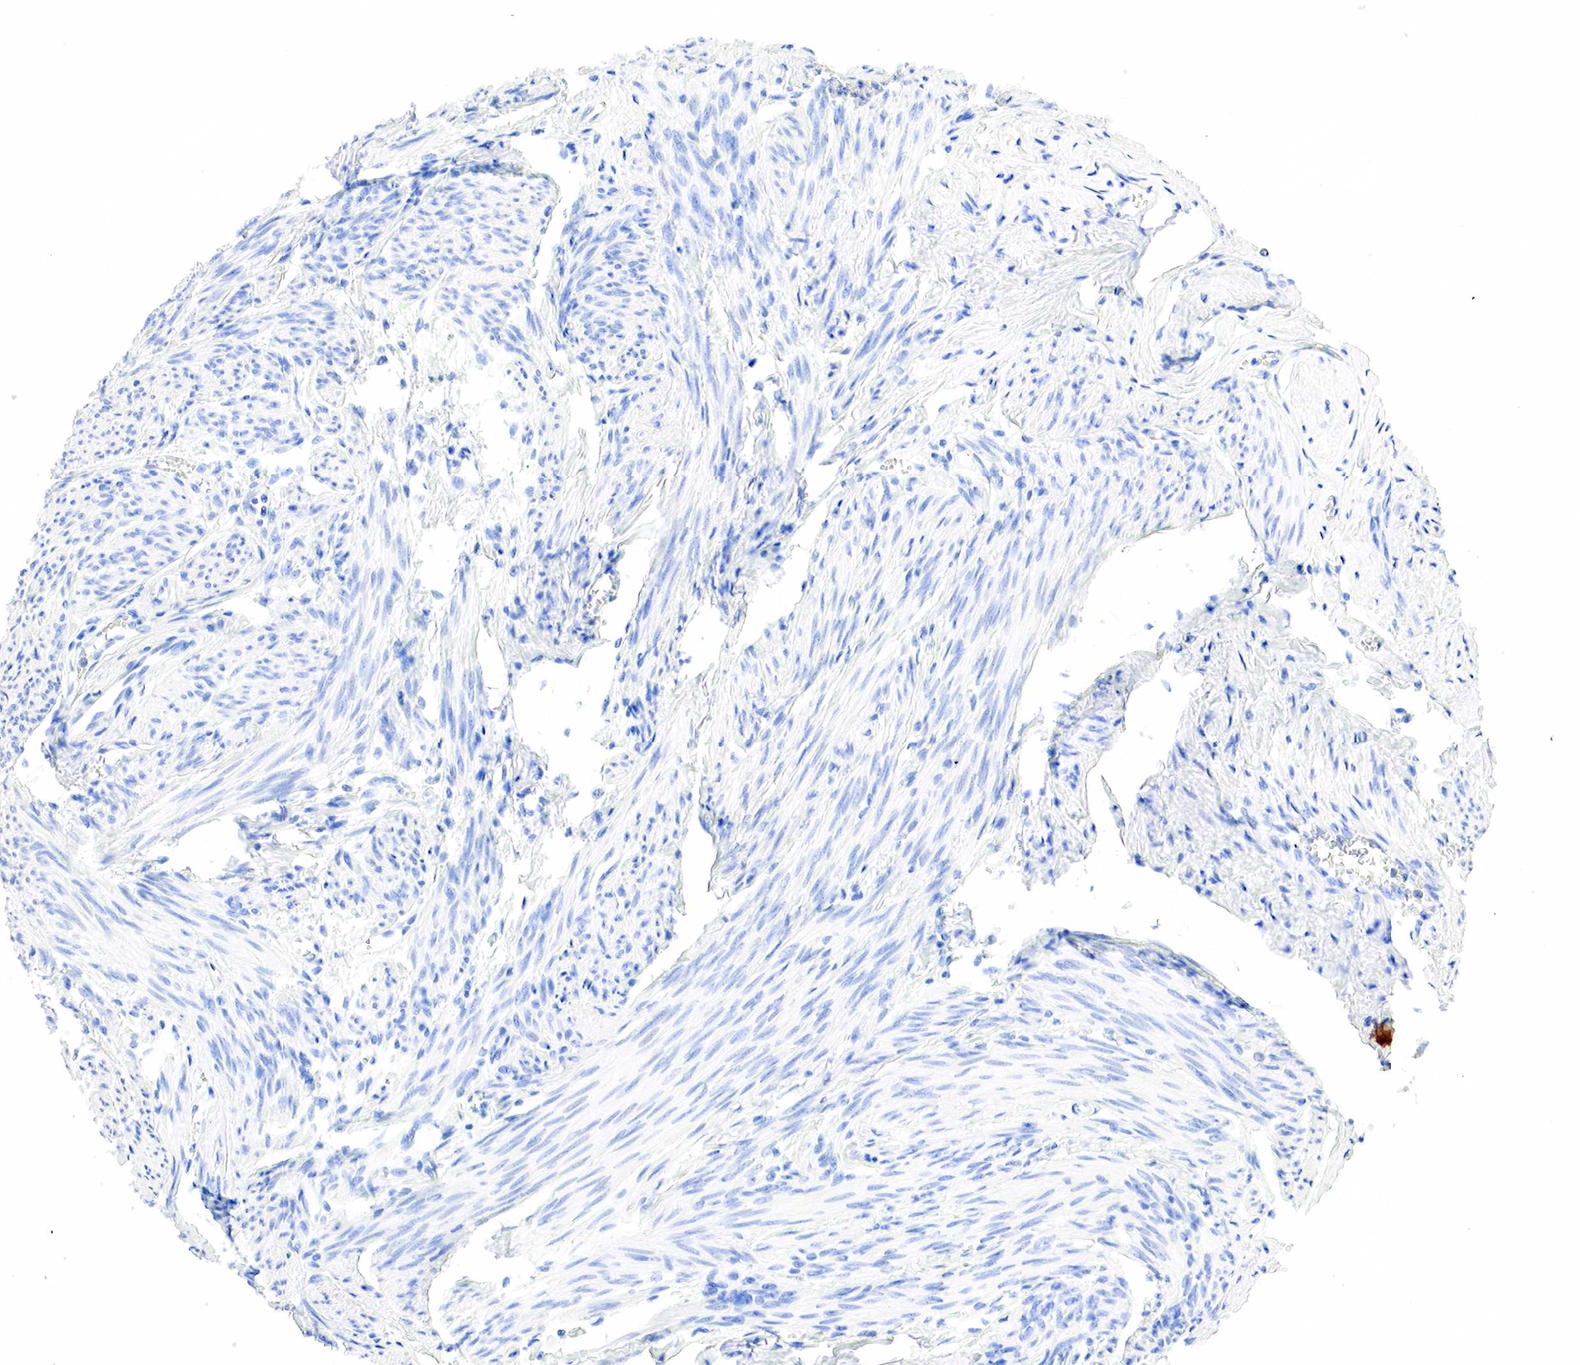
{"staining": {"intensity": "negative", "quantity": "none", "location": "none"}, "tissue": "endometrial cancer", "cell_type": "Tumor cells", "image_type": "cancer", "snomed": [{"axis": "morphology", "description": "Adenocarcinoma, NOS"}, {"axis": "topography", "description": "Endometrium"}], "caption": "Histopathology image shows no protein expression in tumor cells of endometrial adenocarcinoma tissue.", "gene": "PTH", "patient": {"sex": "female", "age": 76}}